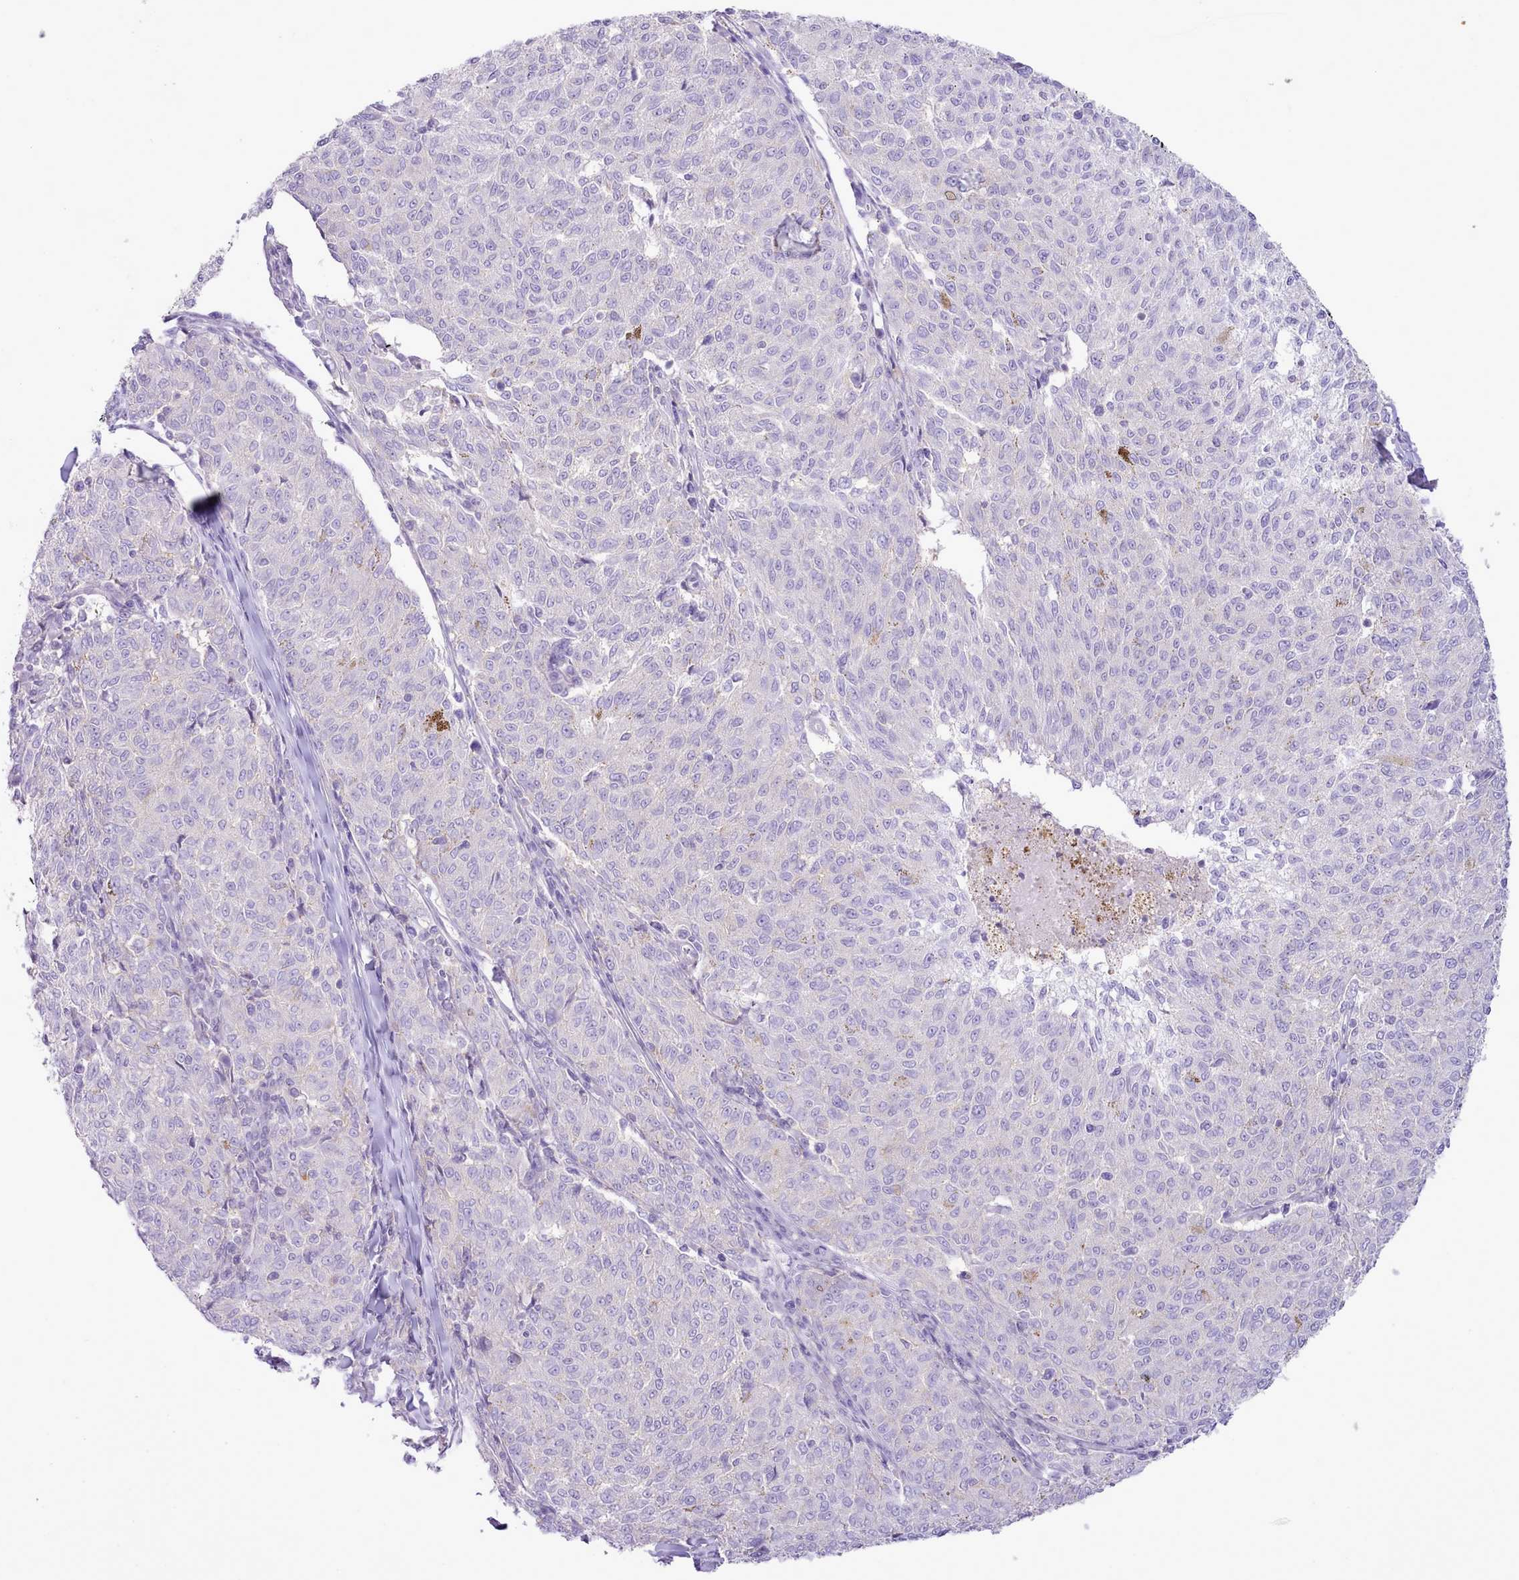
{"staining": {"intensity": "negative", "quantity": "none", "location": "none"}, "tissue": "melanoma", "cell_type": "Tumor cells", "image_type": "cancer", "snomed": [{"axis": "morphology", "description": "Malignant melanoma, NOS"}, {"axis": "topography", "description": "Skin"}], "caption": "An immunohistochemistry (IHC) histopathology image of malignant melanoma is shown. There is no staining in tumor cells of malignant melanoma.", "gene": "MDFI", "patient": {"sex": "female", "age": 72}}